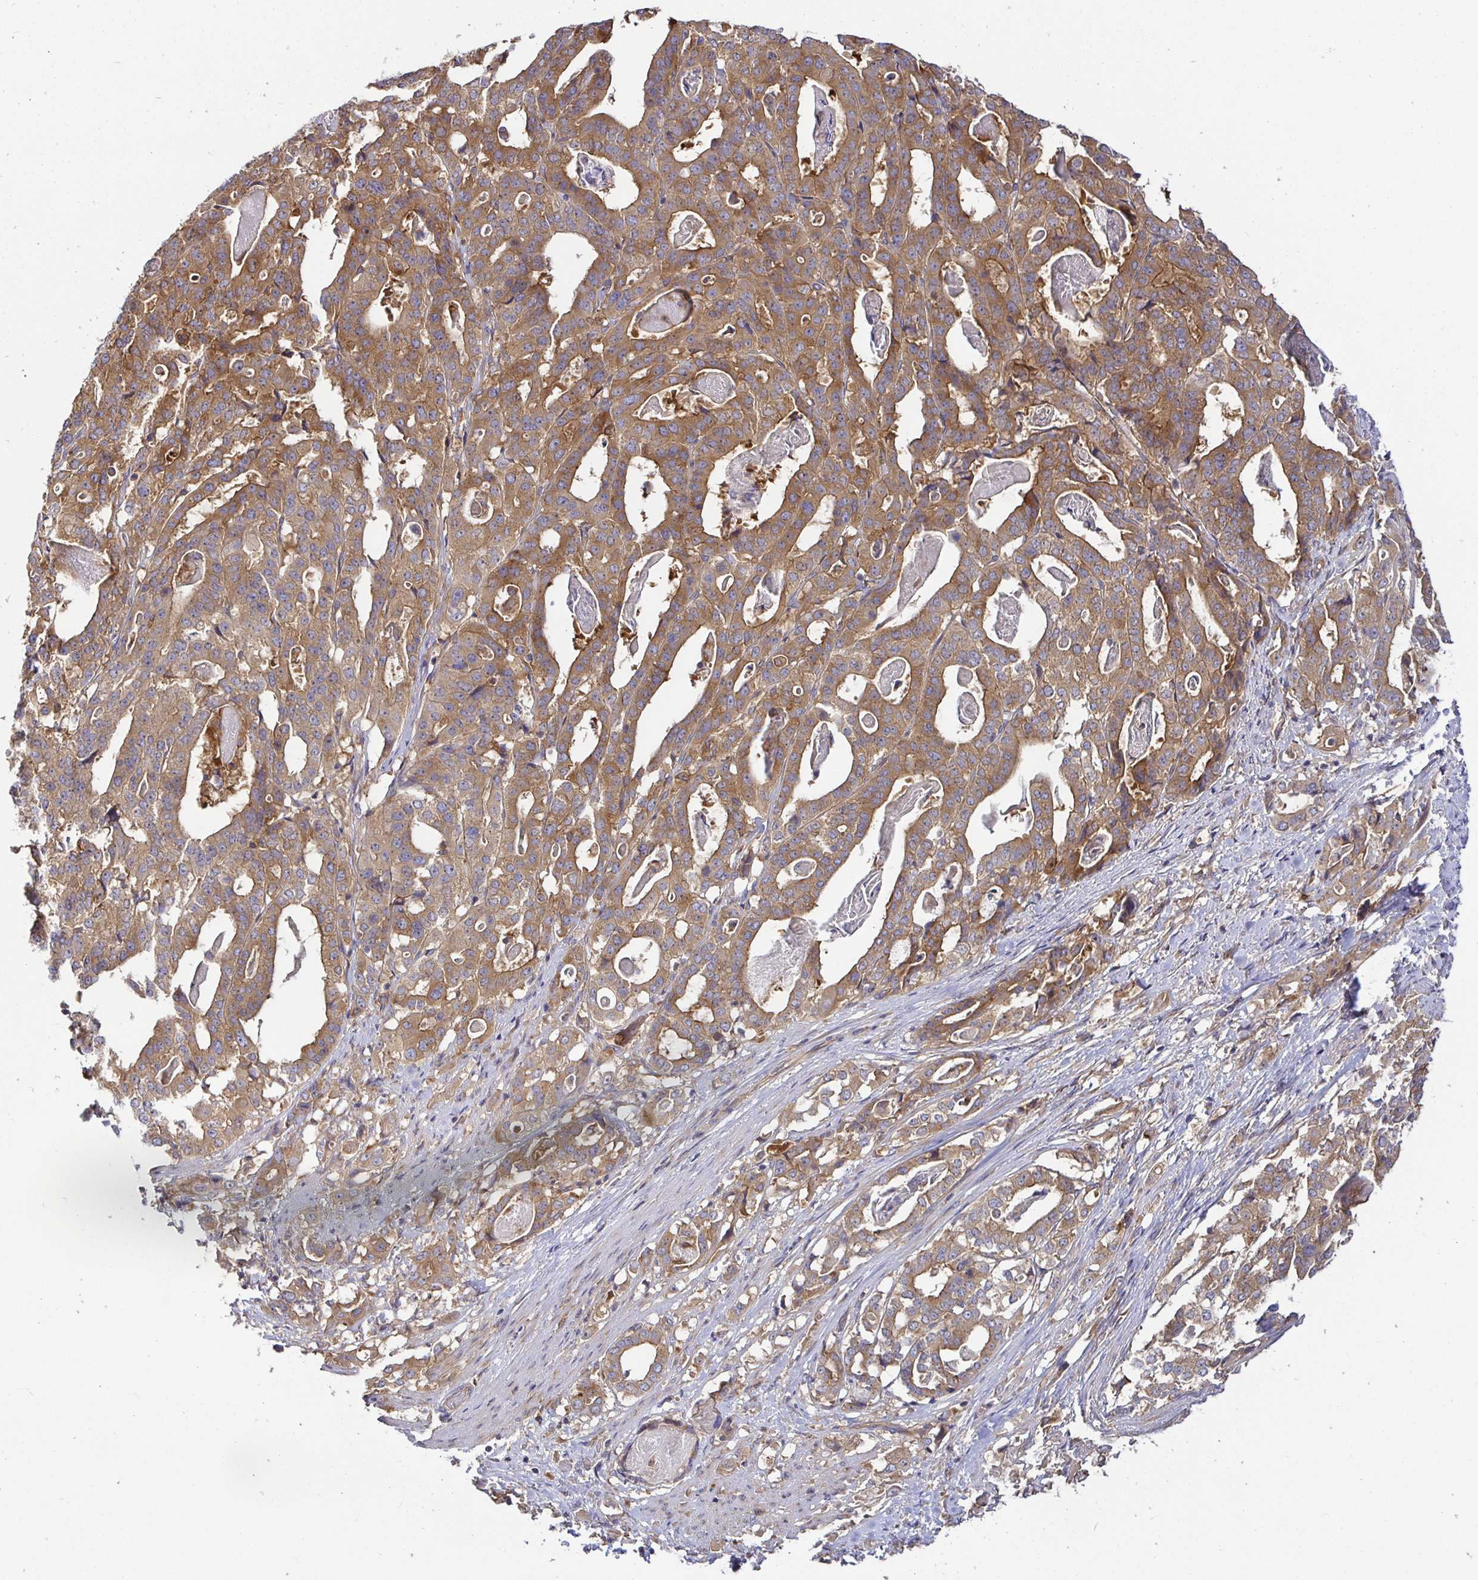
{"staining": {"intensity": "moderate", "quantity": ">75%", "location": "cytoplasmic/membranous"}, "tissue": "stomach cancer", "cell_type": "Tumor cells", "image_type": "cancer", "snomed": [{"axis": "morphology", "description": "Adenocarcinoma, NOS"}, {"axis": "topography", "description": "Stomach"}], "caption": "A histopathology image of adenocarcinoma (stomach) stained for a protein reveals moderate cytoplasmic/membranous brown staining in tumor cells. (DAB IHC, brown staining for protein, blue staining for nuclei).", "gene": "SNX8", "patient": {"sex": "male", "age": 48}}